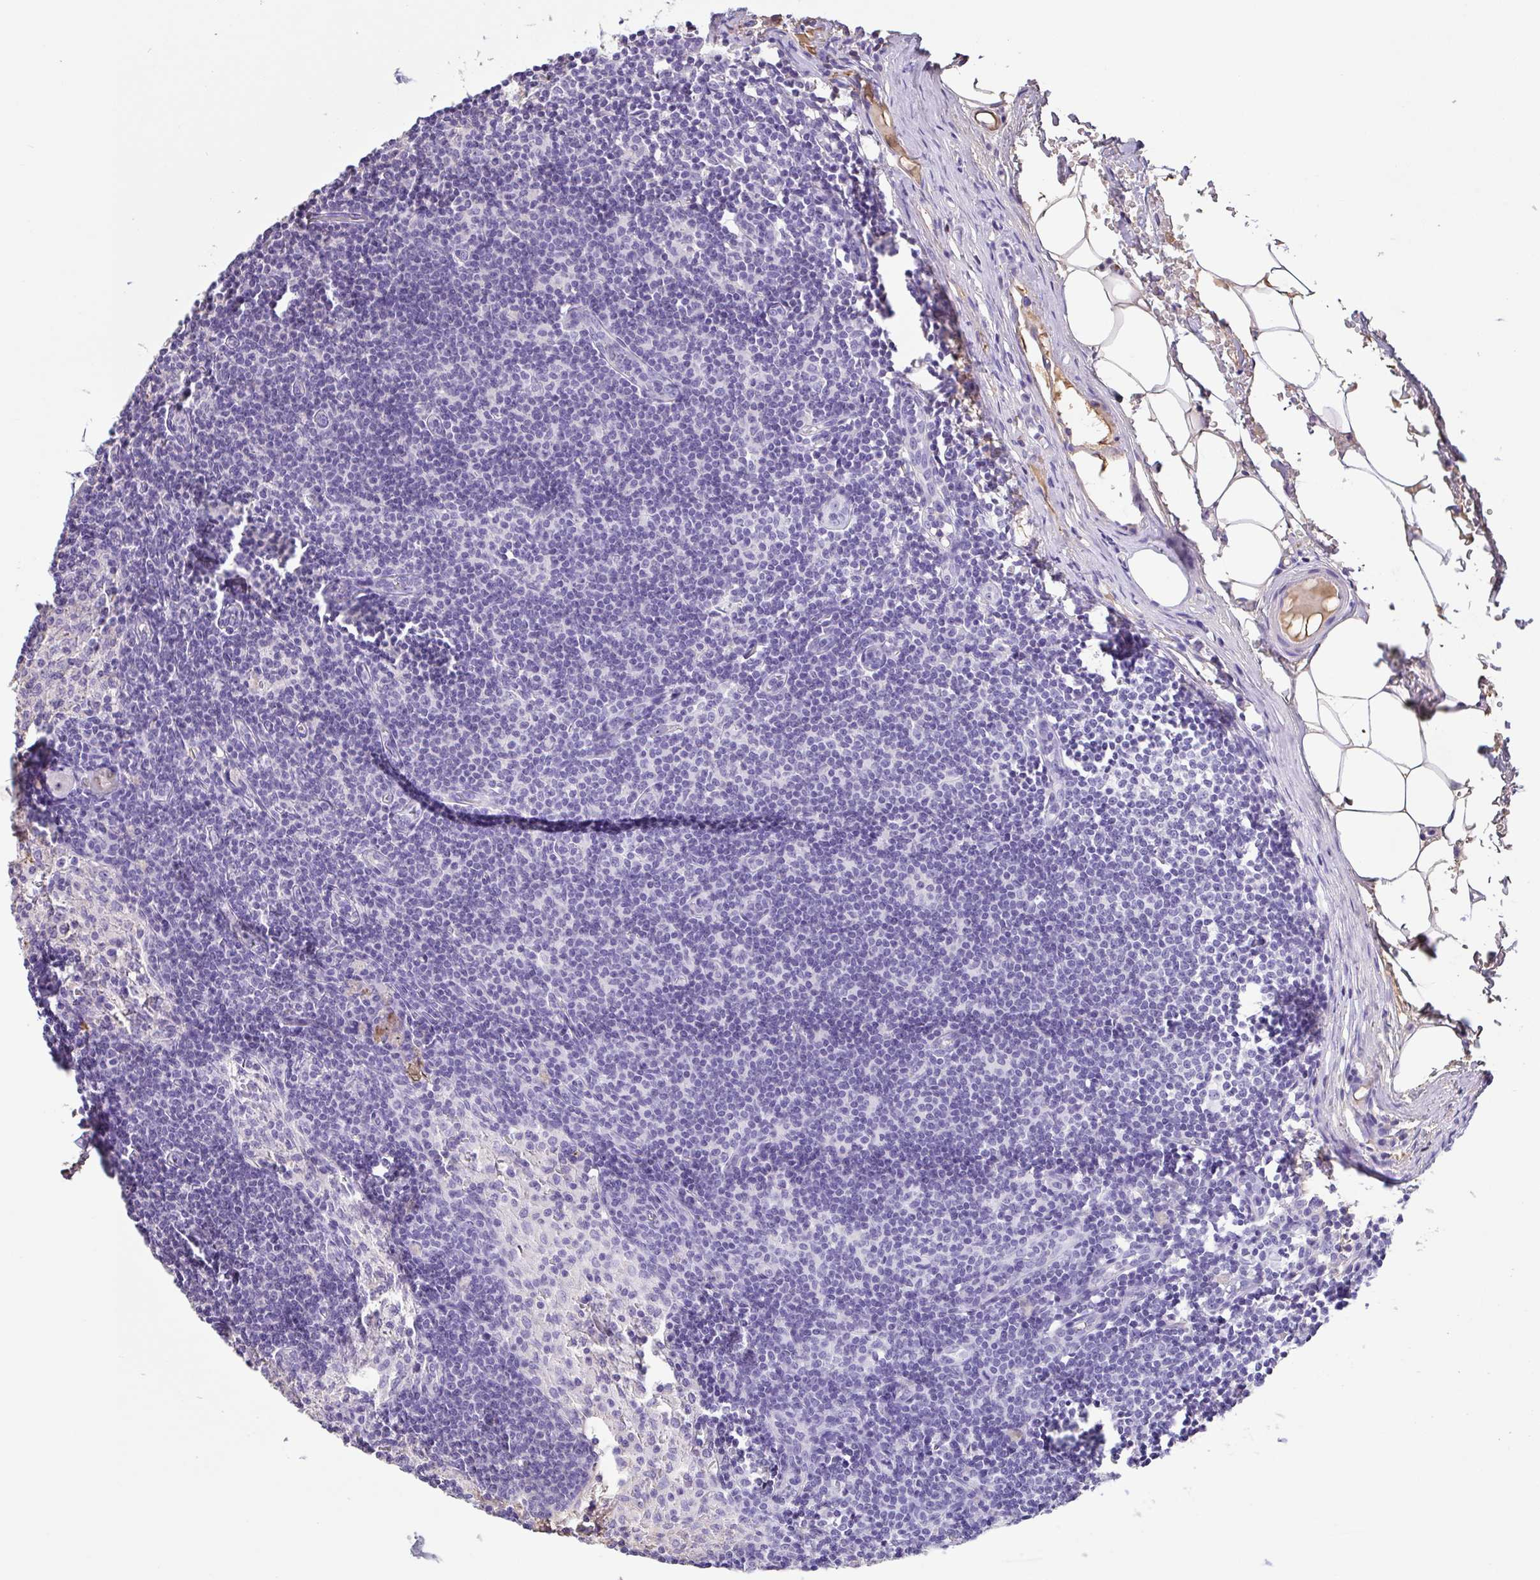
{"staining": {"intensity": "negative", "quantity": "none", "location": "none"}, "tissue": "lymph node", "cell_type": "Germinal center cells", "image_type": "normal", "snomed": [{"axis": "morphology", "description": "Normal tissue, NOS"}, {"axis": "topography", "description": "Lymph node"}], "caption": "Immunohistochemistry (IHC) histopathology image of benign lymph node: human lymph node stained with DAB (3,3'-diaminobenzidine) exhibits no significant protein positivity in germinal center cells. (DAB (3,3'-diaminobenzidine) IHC, high magnification).", "gene": "HOXC12", "patient": {"sex": "male", "age": 49}}